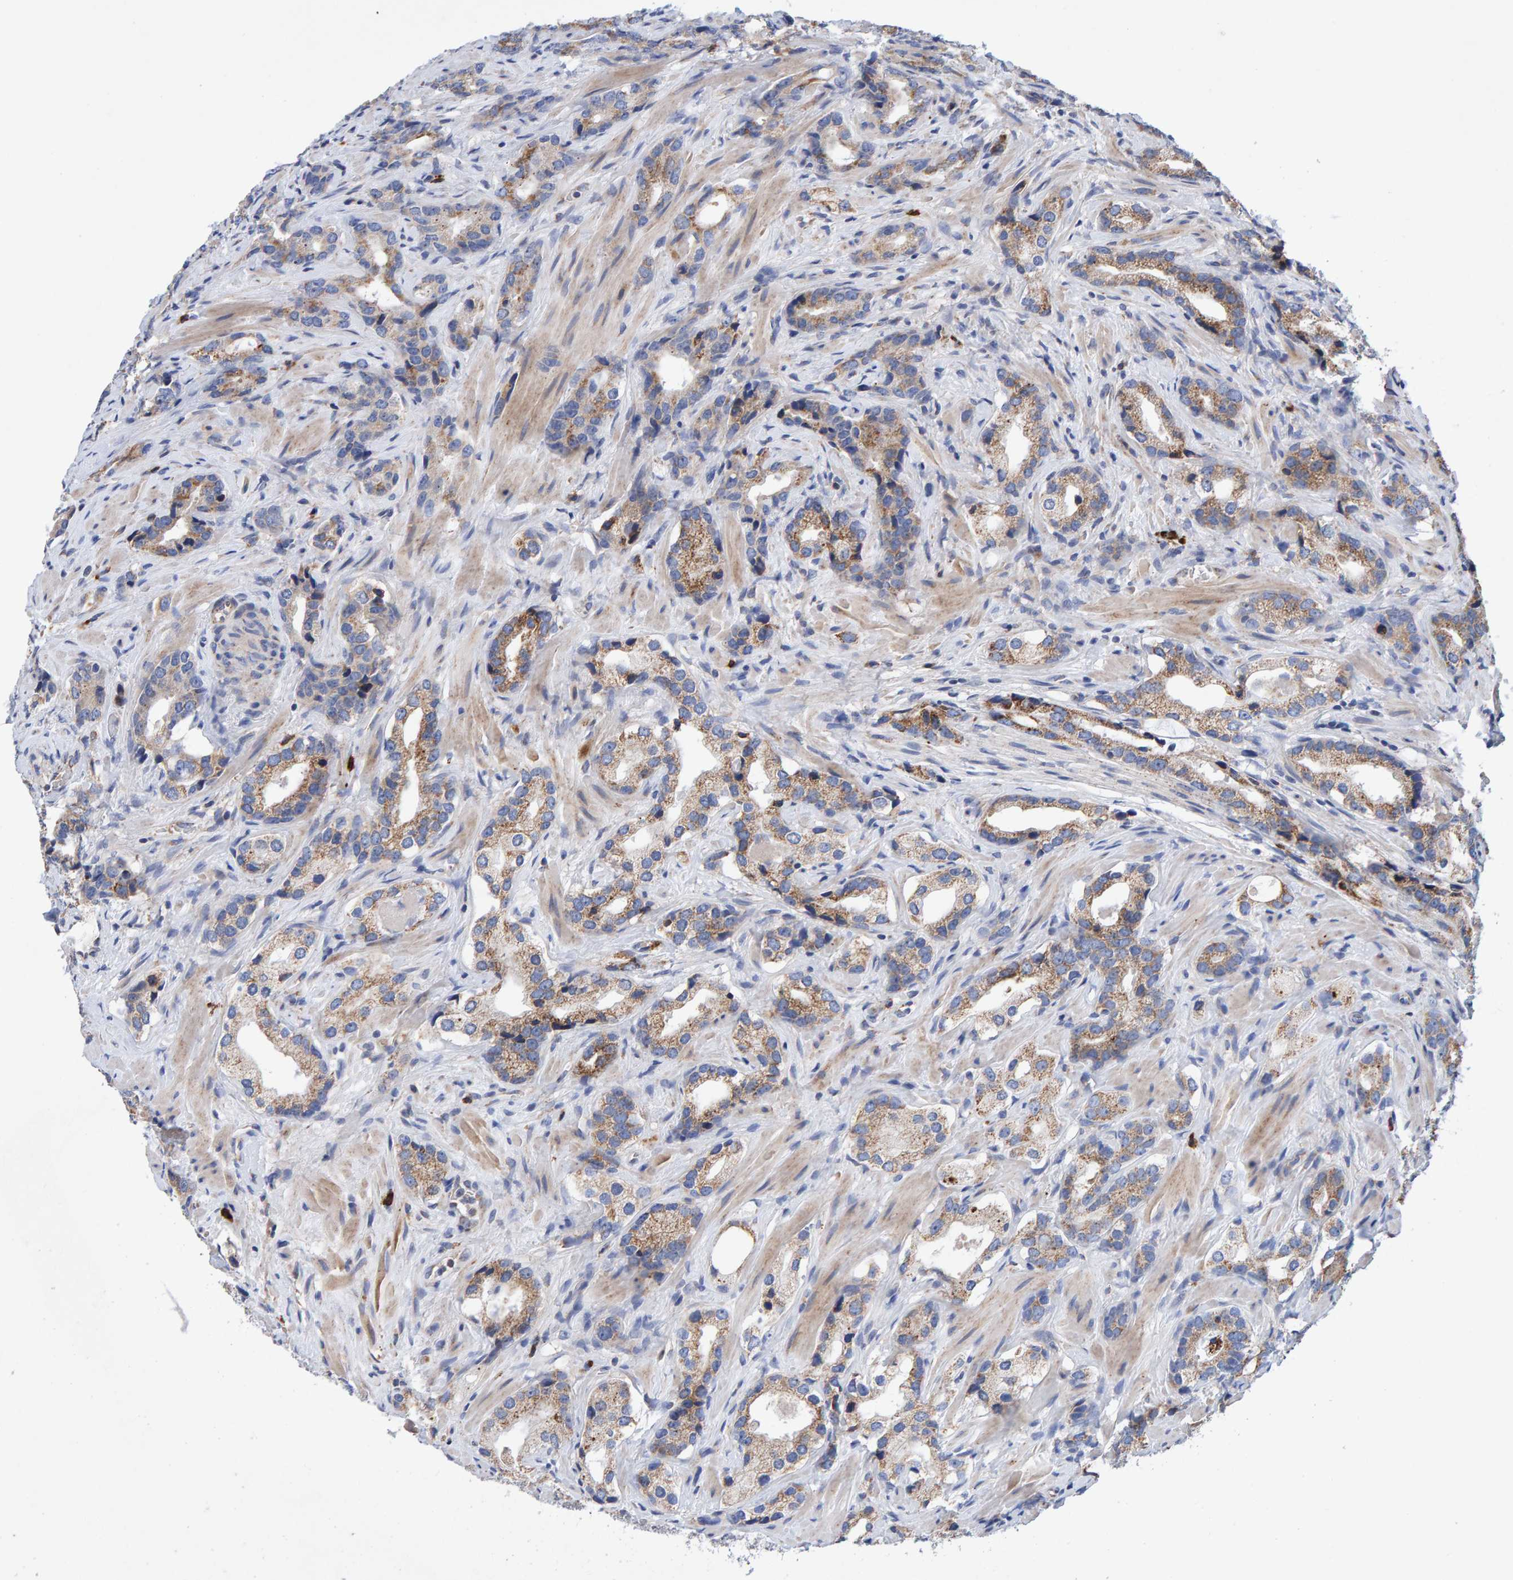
{"staining": {"intensity": "moderate", "quantity": ">75%", "location": "cytoplasmic/membranous"}, "tissue": "prostate cancer", "cell_type": "Tumor cells", "image_type": "cancer", "snomed": [{"axis": "morphology", "description": "Adenocarcinoma, High grade"}, {"axis": "topography", "description": "Prostate"}], "caption": "Tumor cells exhibit moderate cytoplasmic/membranous staining in approximately >75% of cells in prostate adenocarcinoma (high-grade).", "gene": "EFR3A", "patient": {"sex": "male", "age": 63}}